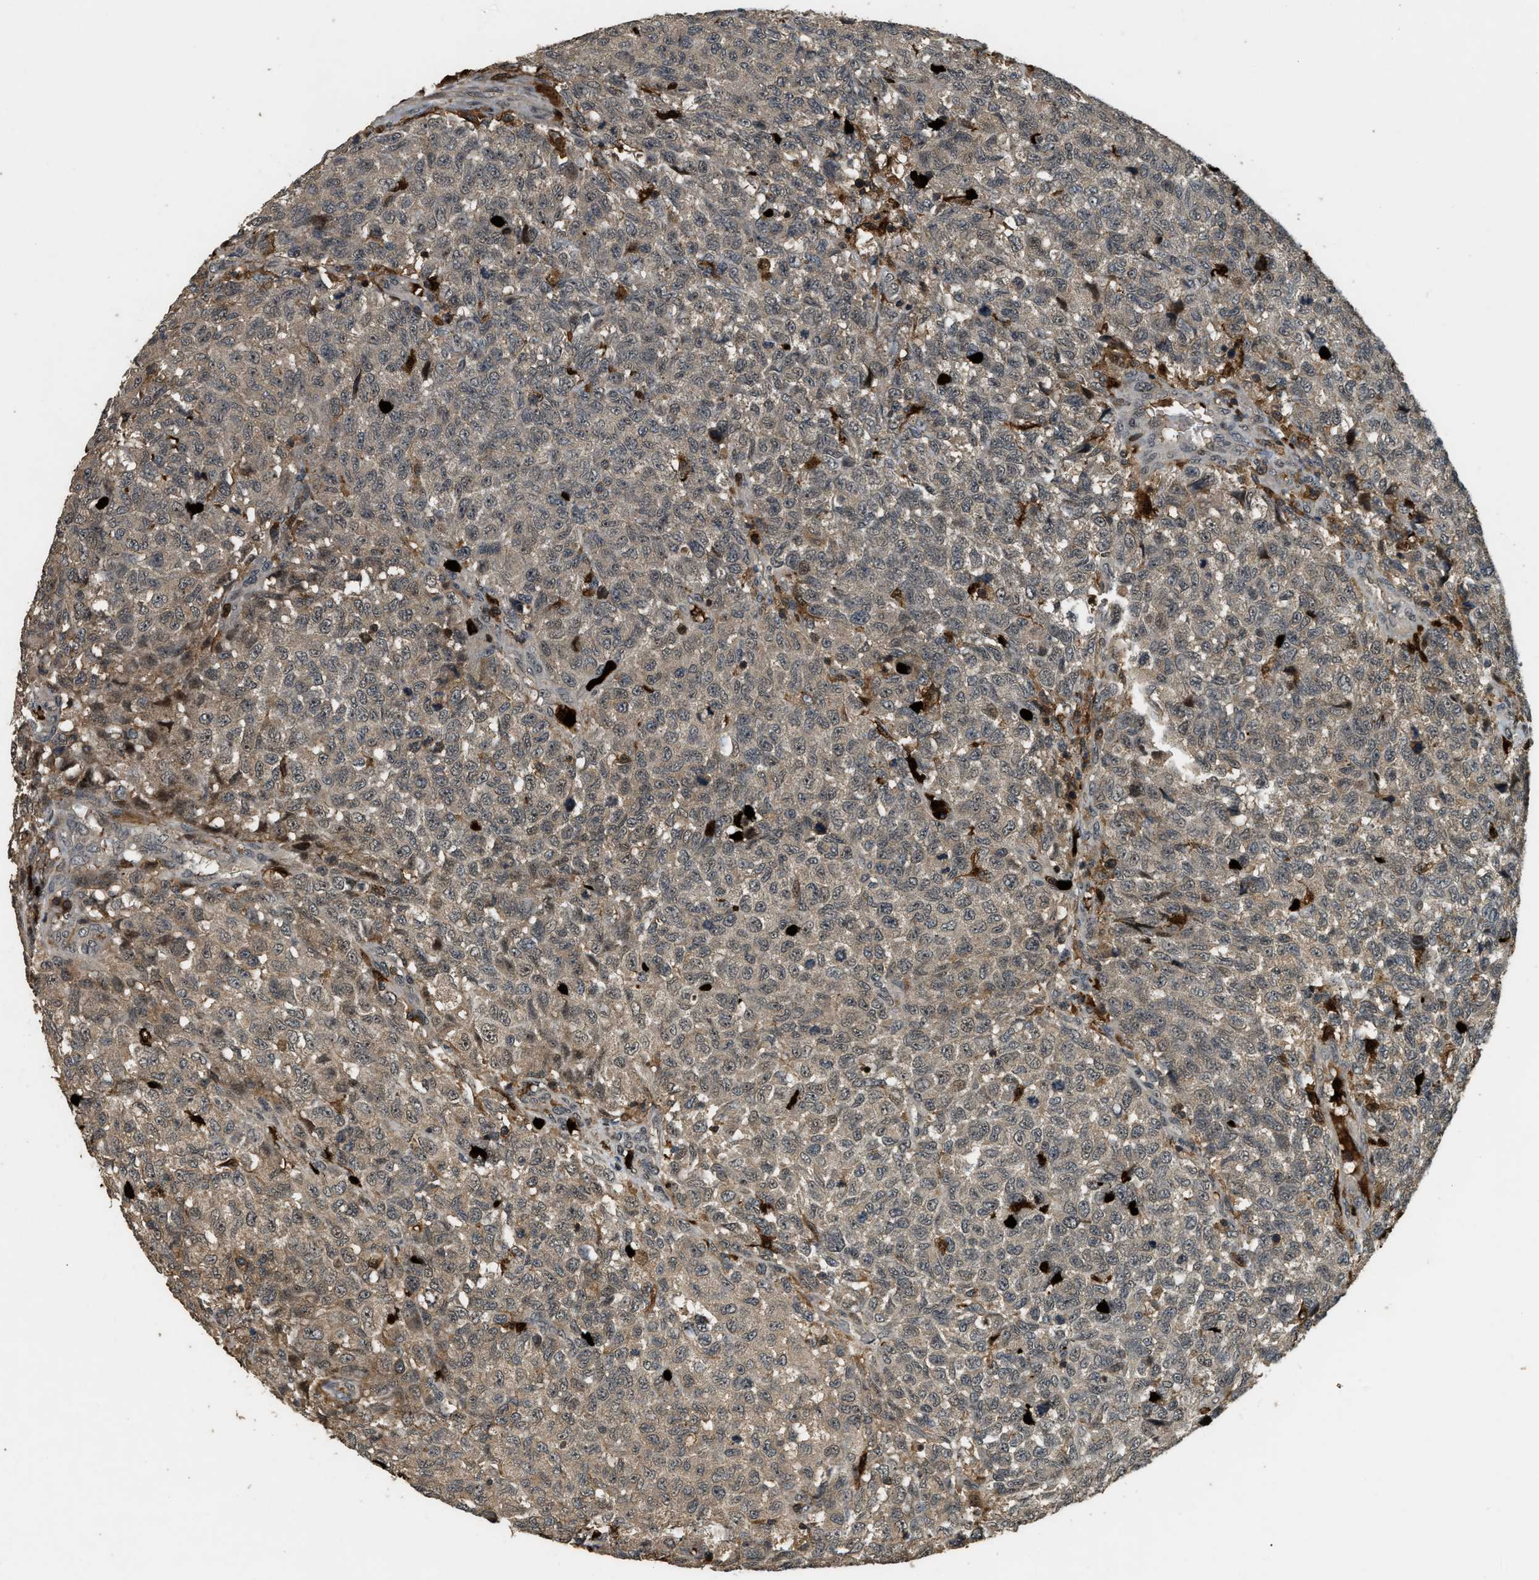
{"staining": {"intensity": "negative", "quantity": "none", "location": "none"}, "tissue": "testis cancer", "cell_type": "Tumor cells", "image_type": "cancer", "snomed": [{"axis": "morphology", "description": "Seminoma, NOS"}, {"axis": "topography", "description": "Testis"}], "caption": "Tumor cells show no significant protein staining in seminoma (testis).", "gene": "RNF141", "patient": {"sex": "male", "age": 59}}